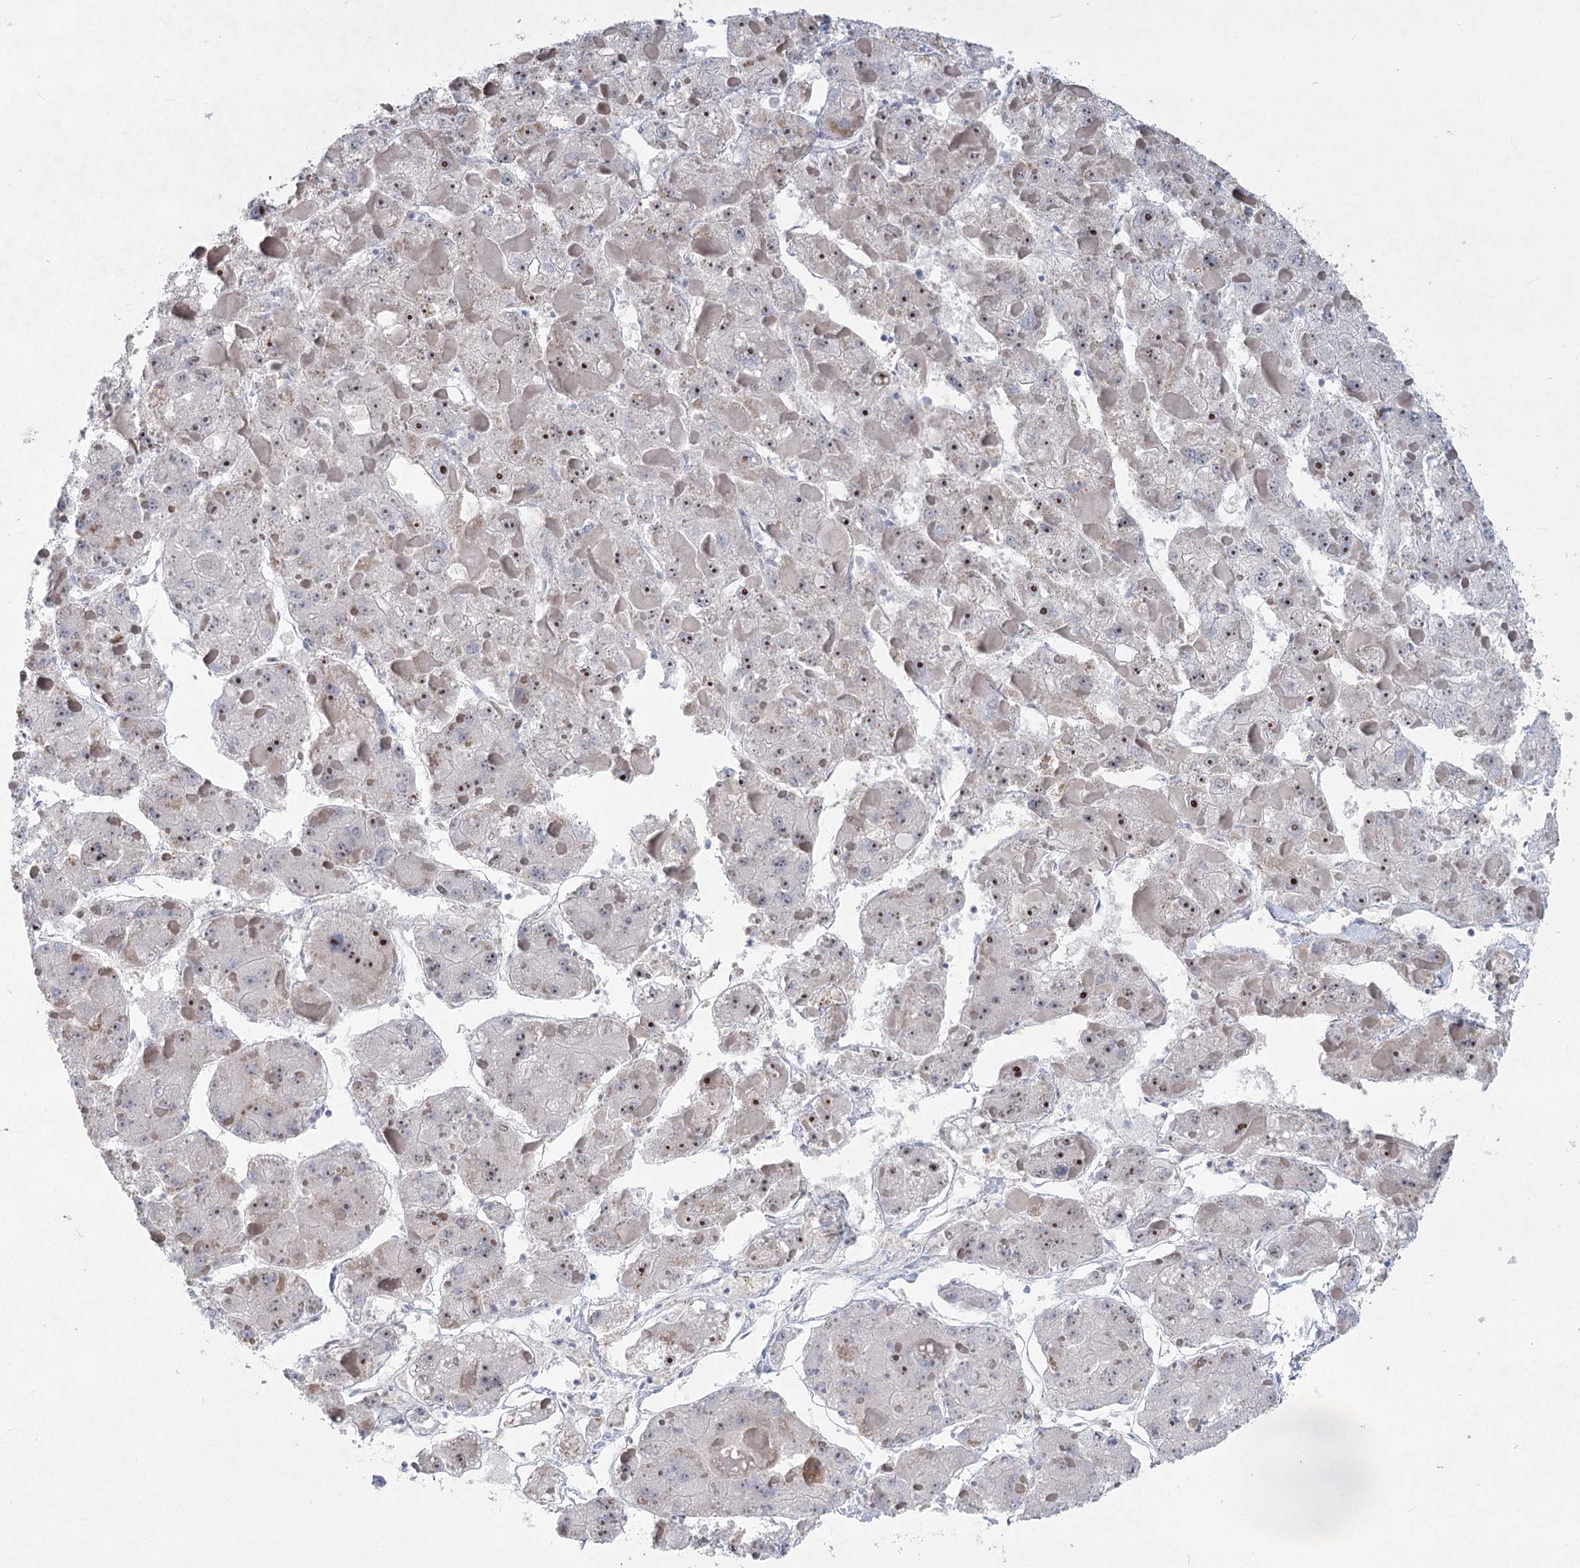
{"staining": {"intensity": "moderate", "quantity": "<25%", "location": "nuclear"}, "tissue": "liver cancer", "cell_type": "Tumor cells", "image_type": "cancer", "snomed": [{"axis": "morphology", "description": "Carcinoma, Hepatocellular, NOS"}, {"axis": "topography", "description": "Liver"}], "caption": "An image of human liver cancer (hepatocellular carcinoma) stained for a protein demonstrates moderate nuclear brown staining in tumor cells. (Brightfield microscopy of DAB IHC at high magnification).", "gene": "WDR74", "patient": {"sex": "female", "age": 73}}